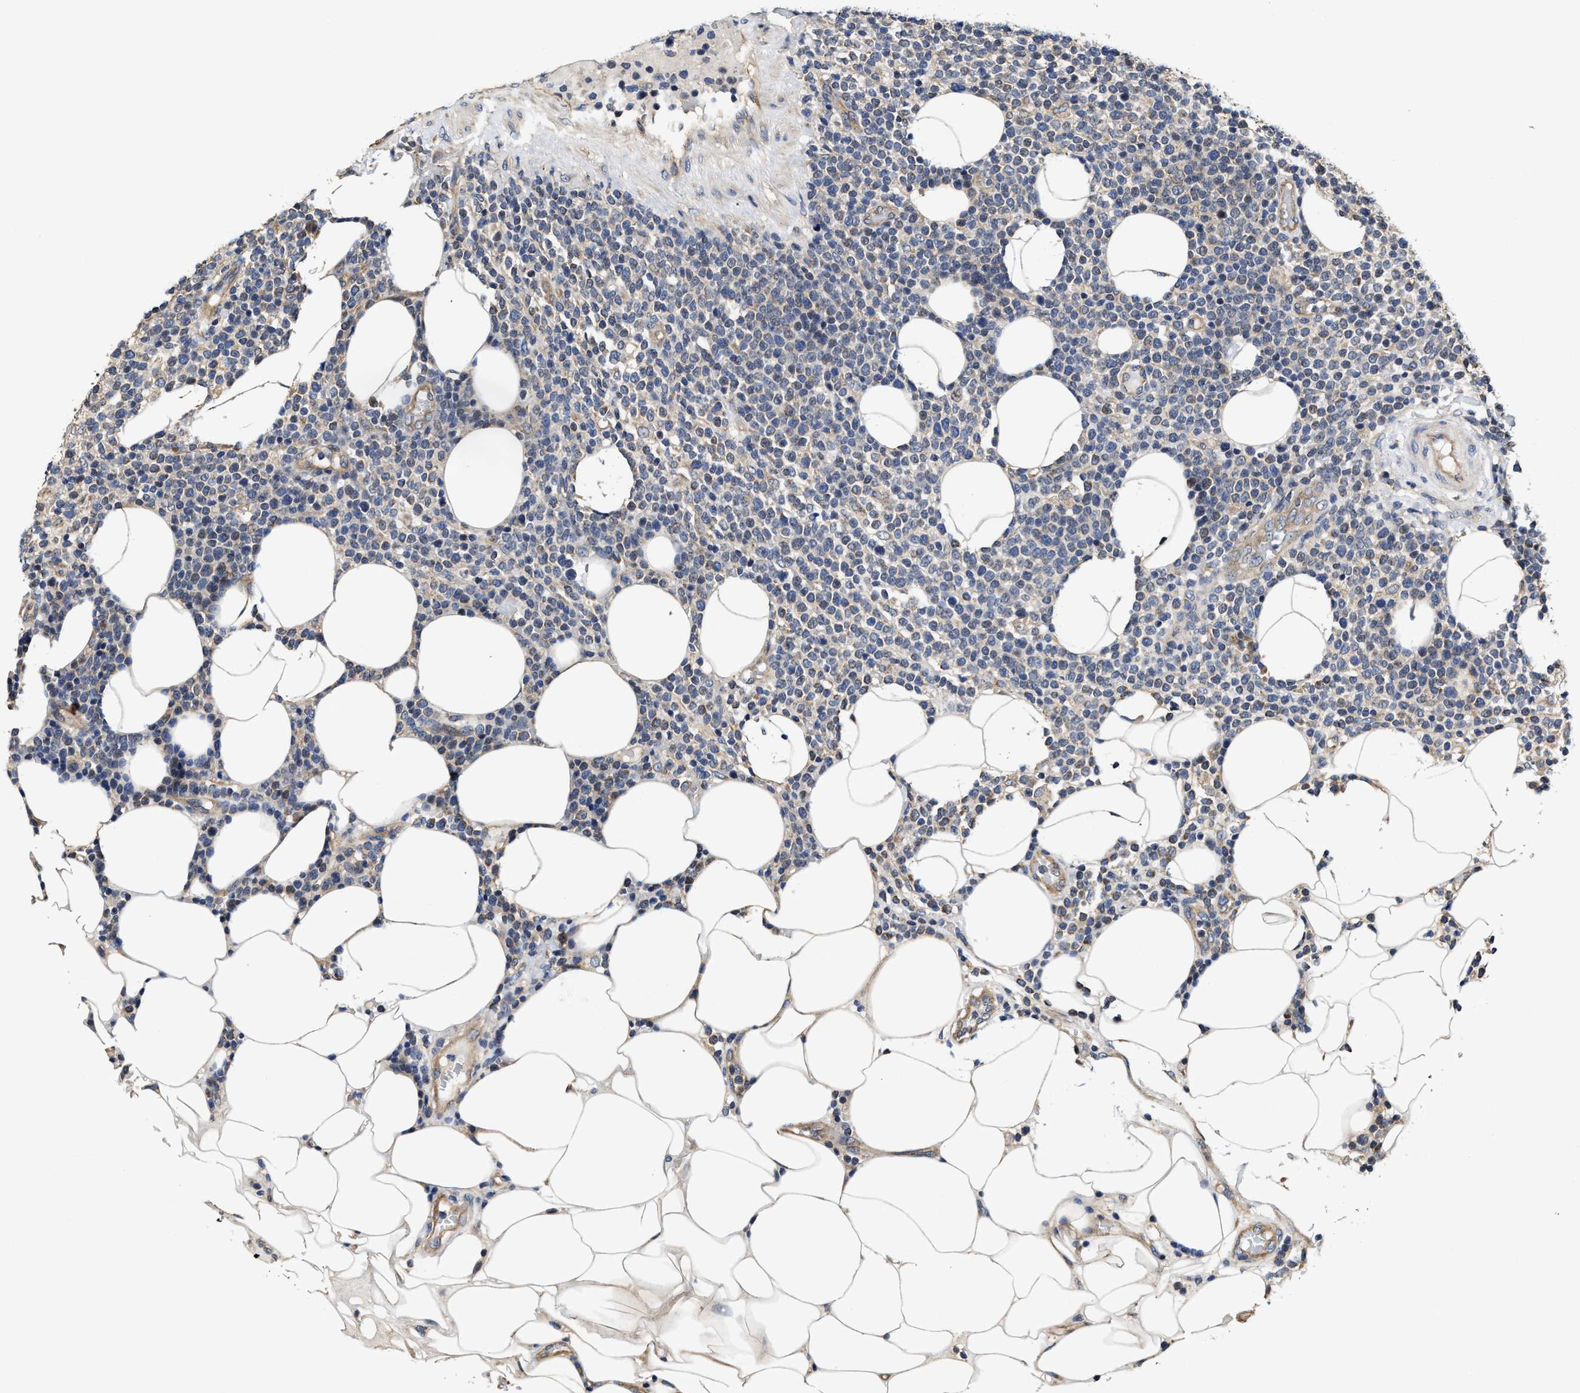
{"staining": {"intensity": "weak", "quantity": "<25%", "location": "cytoplasmic/membranous"}, "tissue": "lymphoma", "cell_type": "Tumor cells", "image_type": "cancer", "snomed": [{"axis": "morphology", "description": "Malignant lymphoma, non-Hodgkin's type, High grade"}, {"axis": "topography", "description": "Lymph node"}], "caption": "The immunohistochemistry (IHC) micrograph has no significant staining in tumor cells of lymphoma tissue.", "gene": "TRAF6", "patient": {"sex": "male", "age": 61}}